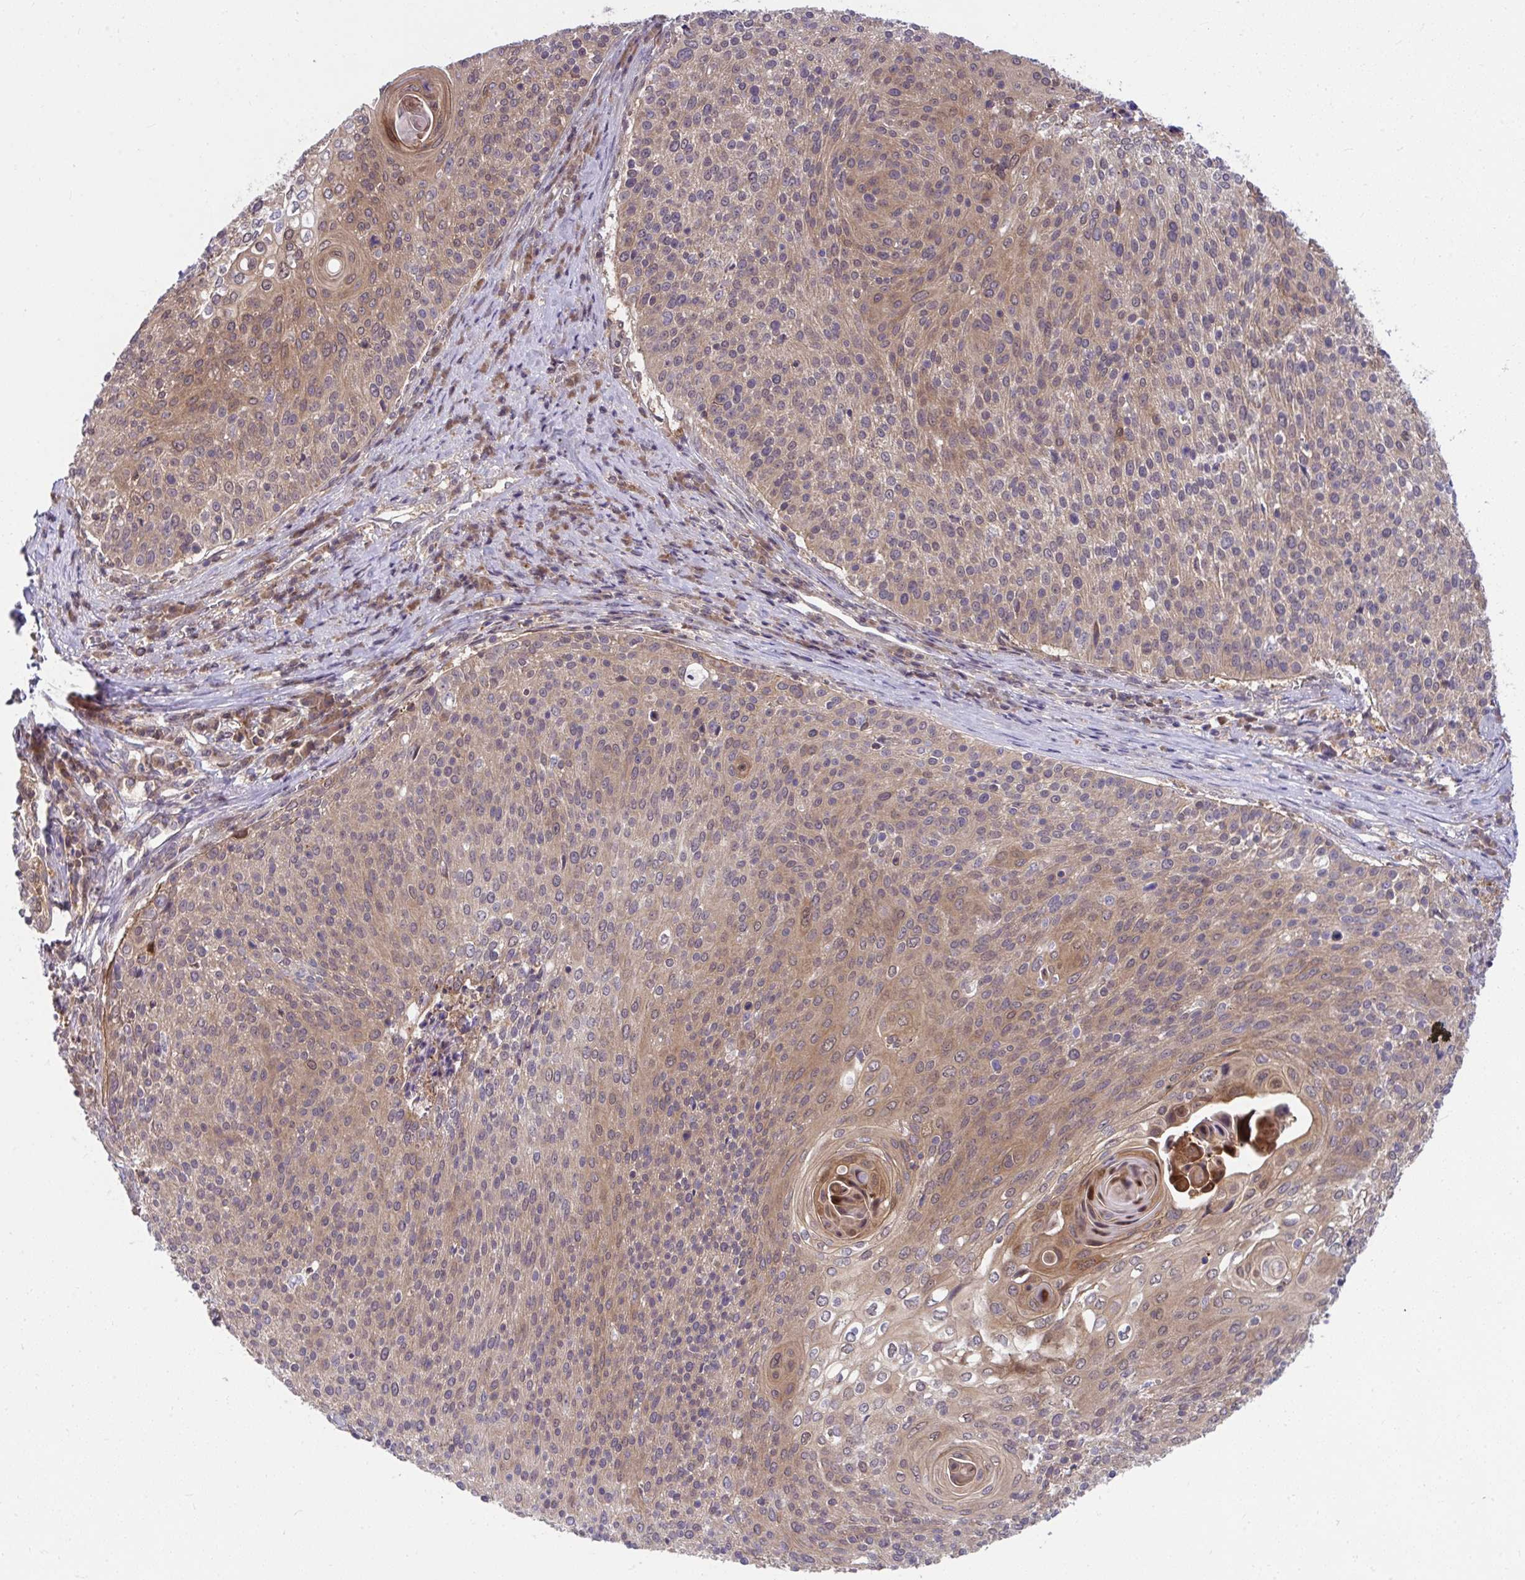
{"staining": {"intensity": "moderate", "quantity": ">75%", "location": "cytoplasmic/membranous"}, "tissue": "cervical cancer", "cell_type": "Tumor cells", "image_type": "cancer", "snomed": [{"axis": "morphology", "description": "Squamous cell carcinoma, NOS"}, {"axis": "topography", "description": "Cervix"}], "caption": "Protein analysis of cervical cancer (squamous cell carcinoma) tissue shows moderate cytoplasmic/membranous positivity in about >75% of tumor cells.", "gene": "PCDHB7", "patient": {"sex": "female", "age": 31}}